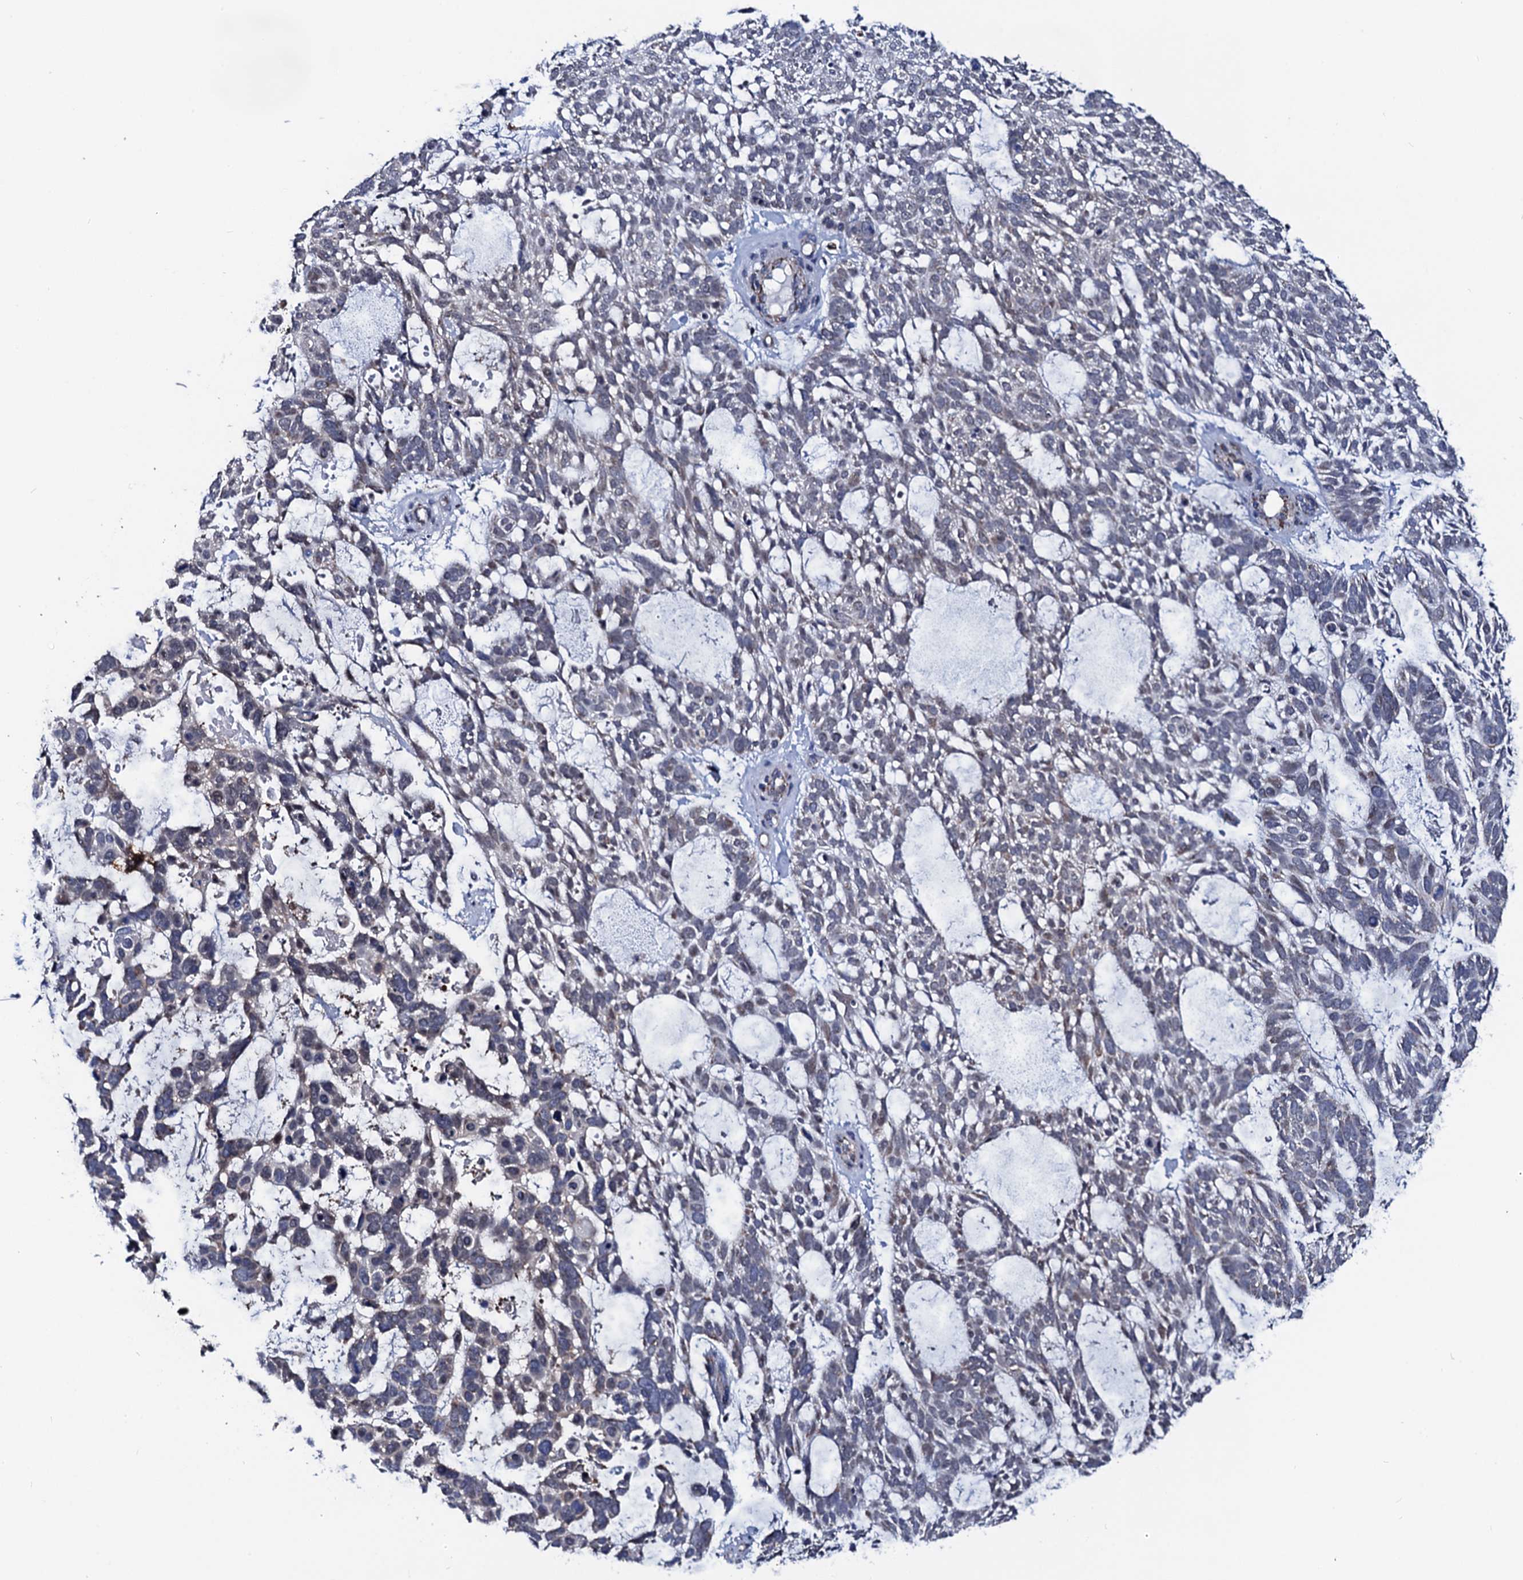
{"staining": {"intensity": "negative", "quantity": "none", "location": "none"}, "tissue": "skin cancer", "cell_type": "Tumor cells", "image_type": "cancer", "snomed": [{"axis": "morphology", "description": "Basal cell carcinoma"}, {"axis": "topography", "description": "Skin"}], "caption": "Tumor cells show no significant protein positivity in skin cancer.", "gene": "PTCD3", "patient": {"sex": "male", "age": 88}}